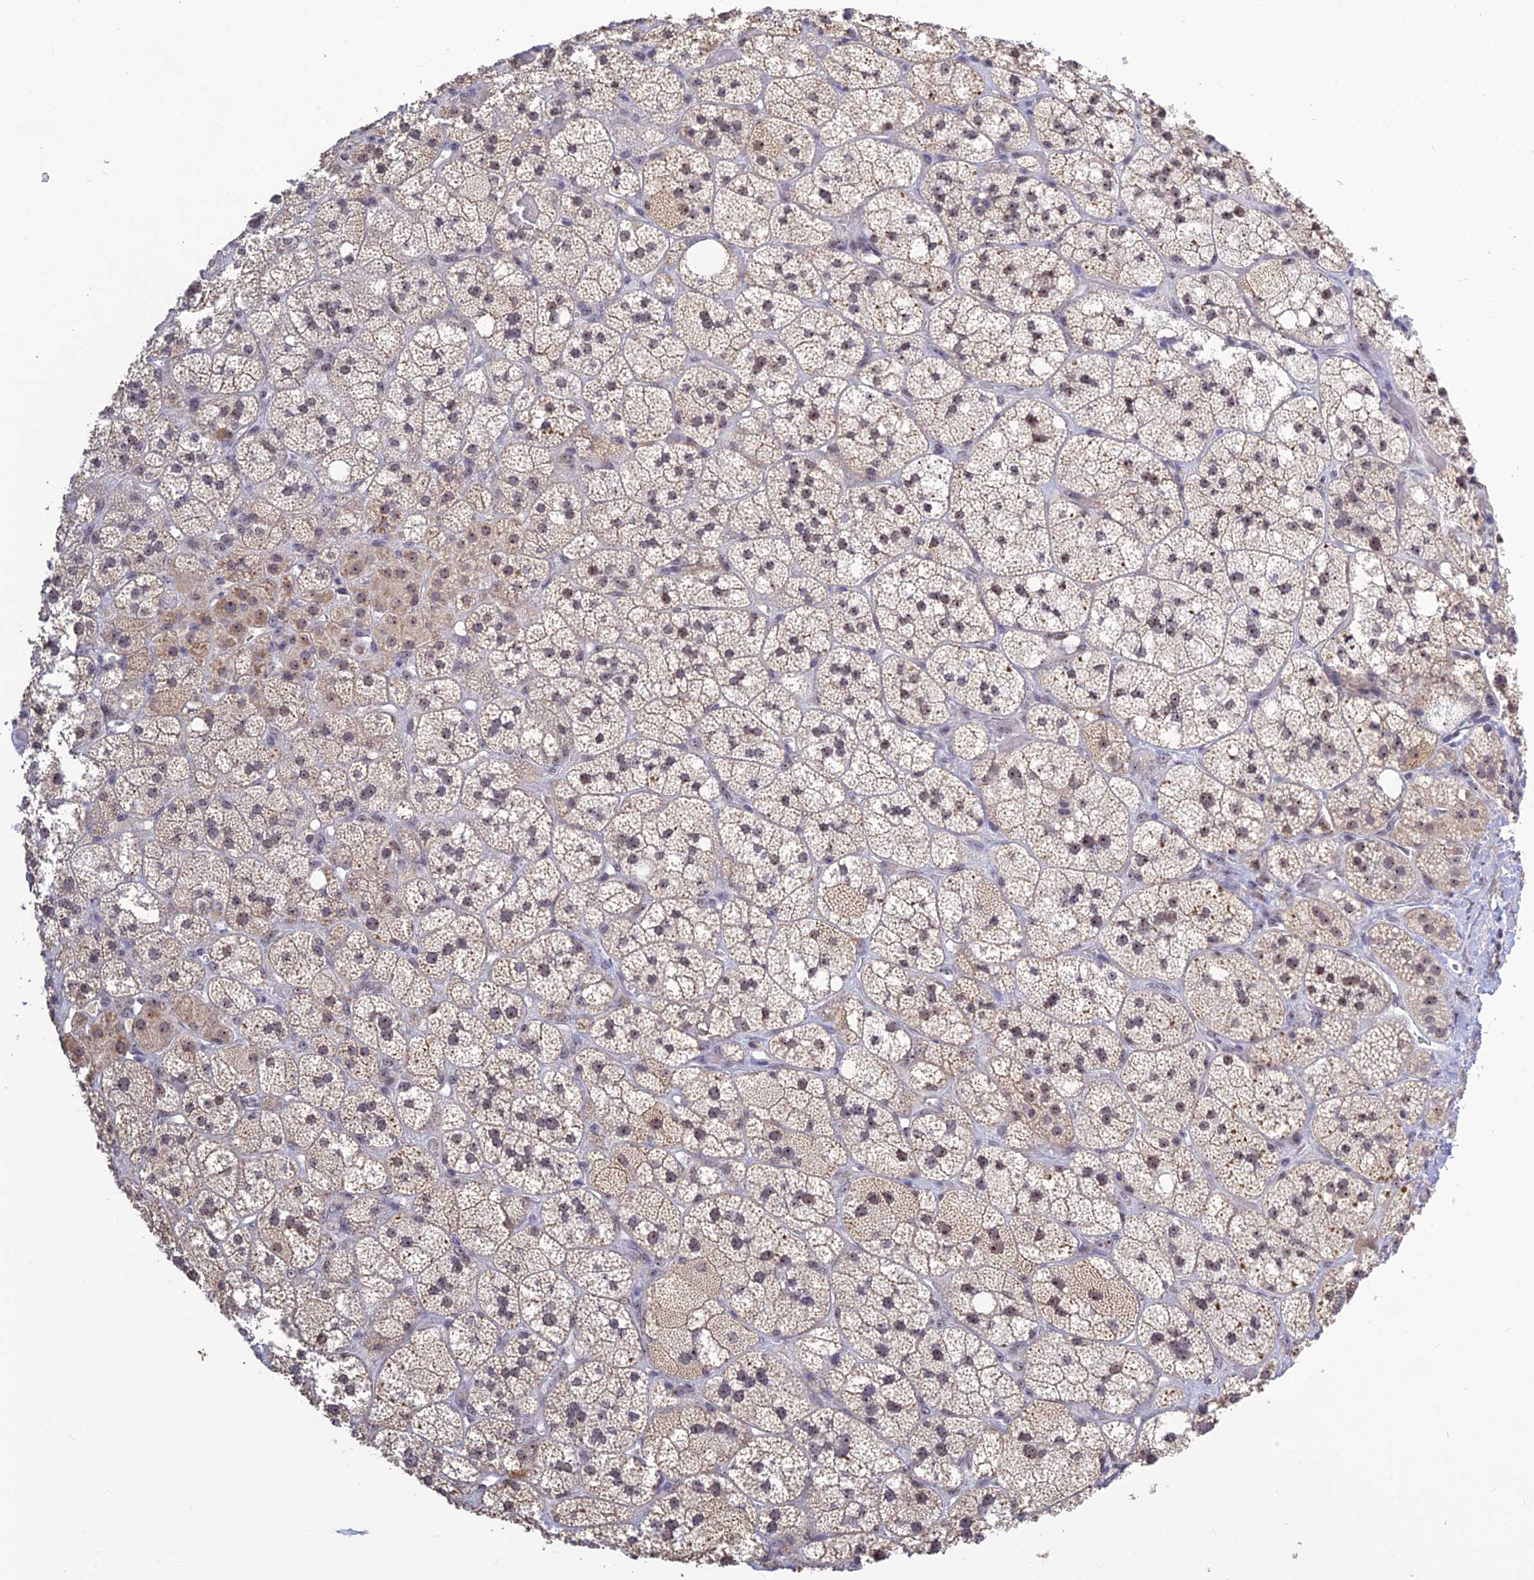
{"staining": {"intensity": "weak", "quantity": "25%-75%", "location": "cytoplasmic/membranous,nuclear"}, "tissue": "adrenal gland", "cell_type": "Glandular cells", "image_type": "normal", "snomed": [{"axis": "morphology", "description": "Normal tissue, NOS"}, {"axis": "topography", "description": "Adrenal gland"}], "caption": "Protein expression analysis of unremarkable adrenal gland displays weak cytoplasmic/membranous,nuclear positivity in about 25%-75% of glandular cells.", "gene": "POLR1G", "patient": {"sex": "male", "age": 61}}